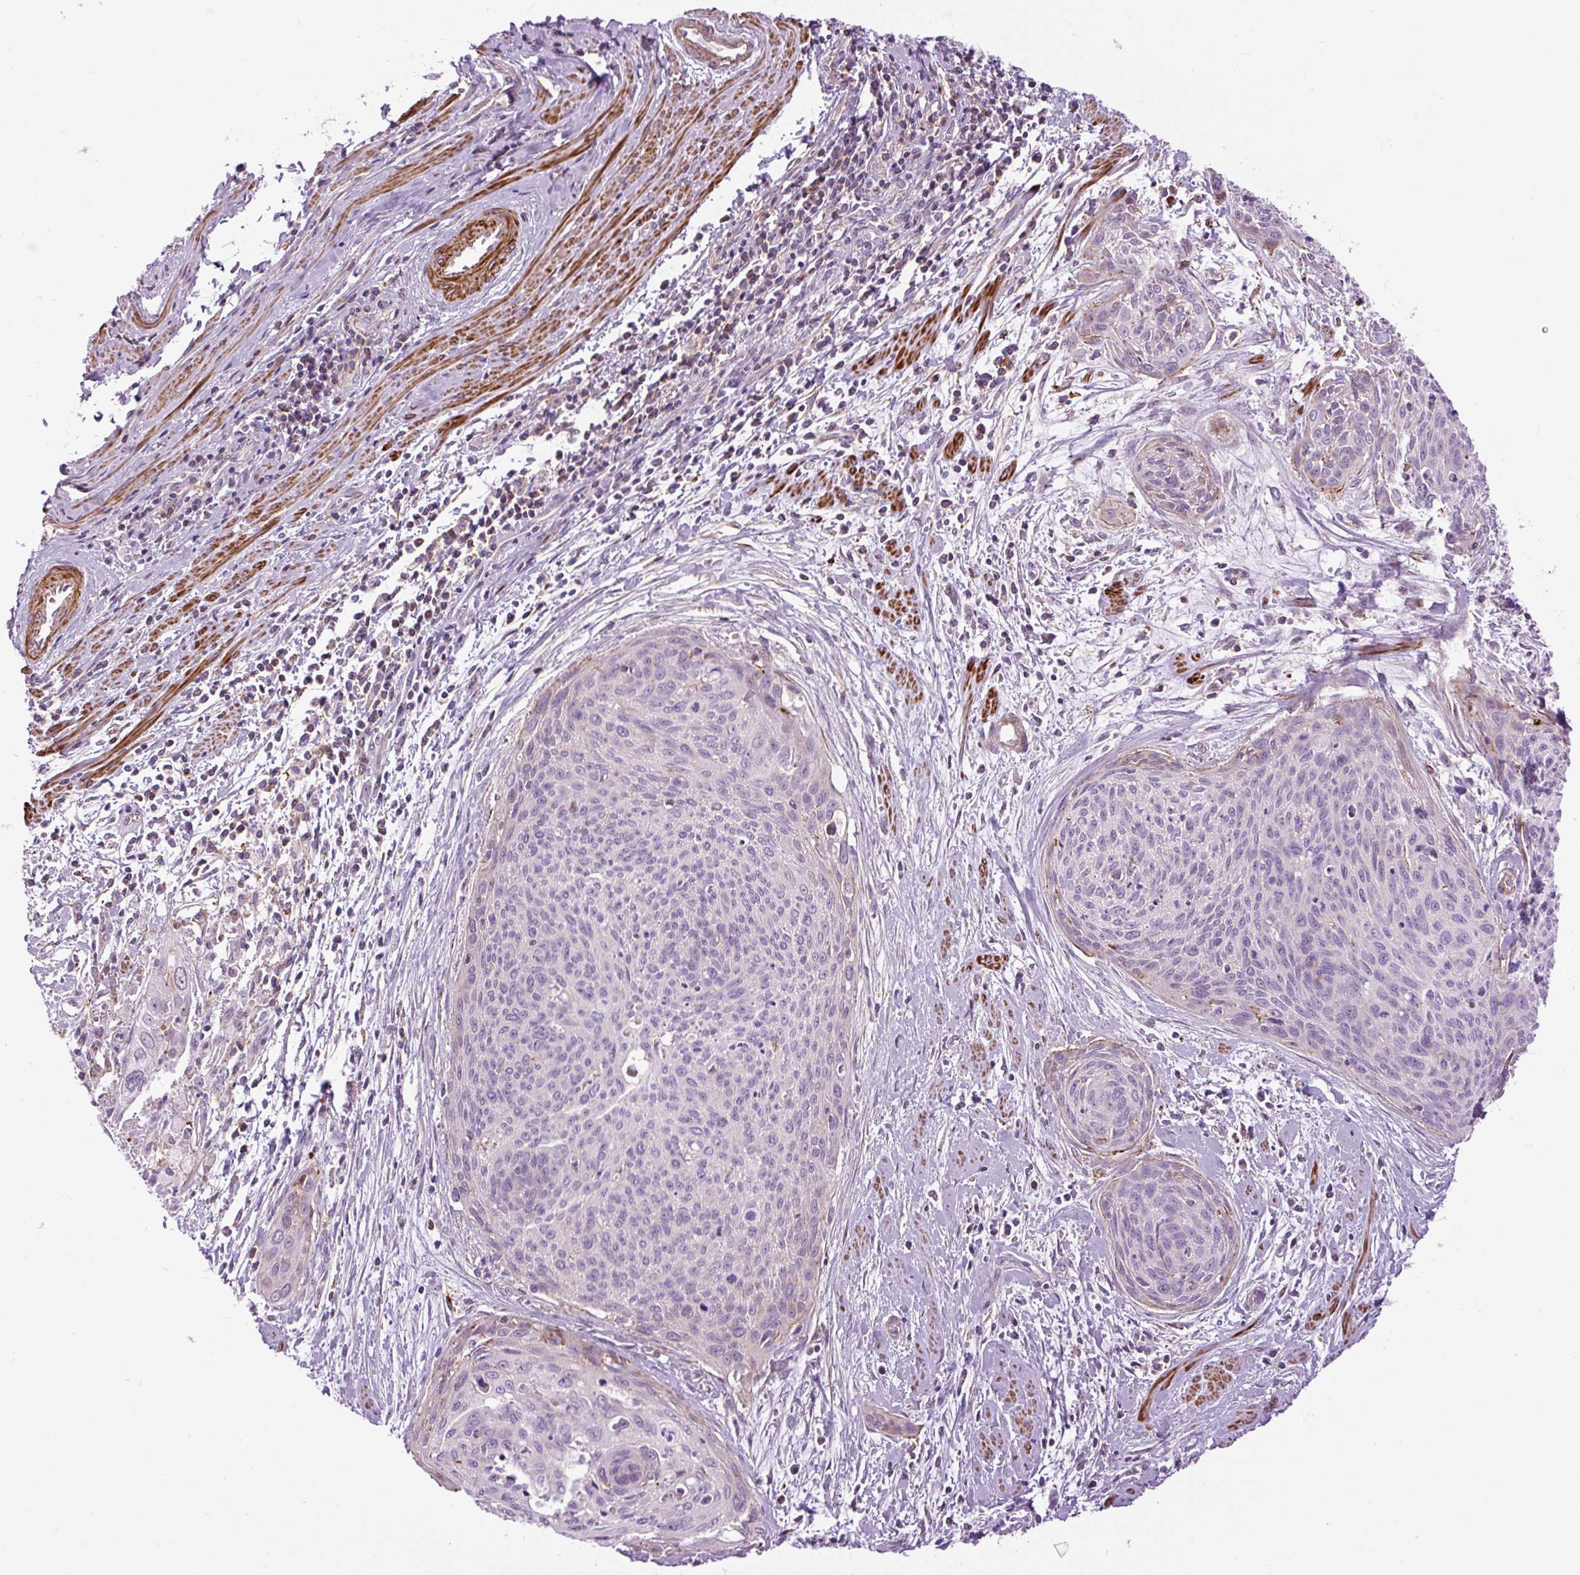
{"staining": {"intensity": "negative", "quantity": "none", "location": "none"}, "tissue": "cervical cancer", "cell_type": "Tumor cells", "image_type": "cancer", "snomed": [{"axis": "morphology", "description": "Squamous cell carcinoma, NOS"}, {"axis": "topography", "description": "Cervix"}], "caption": "Protein analysis of squamous cell carcinoma (cervical) displays no significant positivity in tumor cells.", "gene": "ZNF197", "patient": {"sex": "female", "age": 55}}